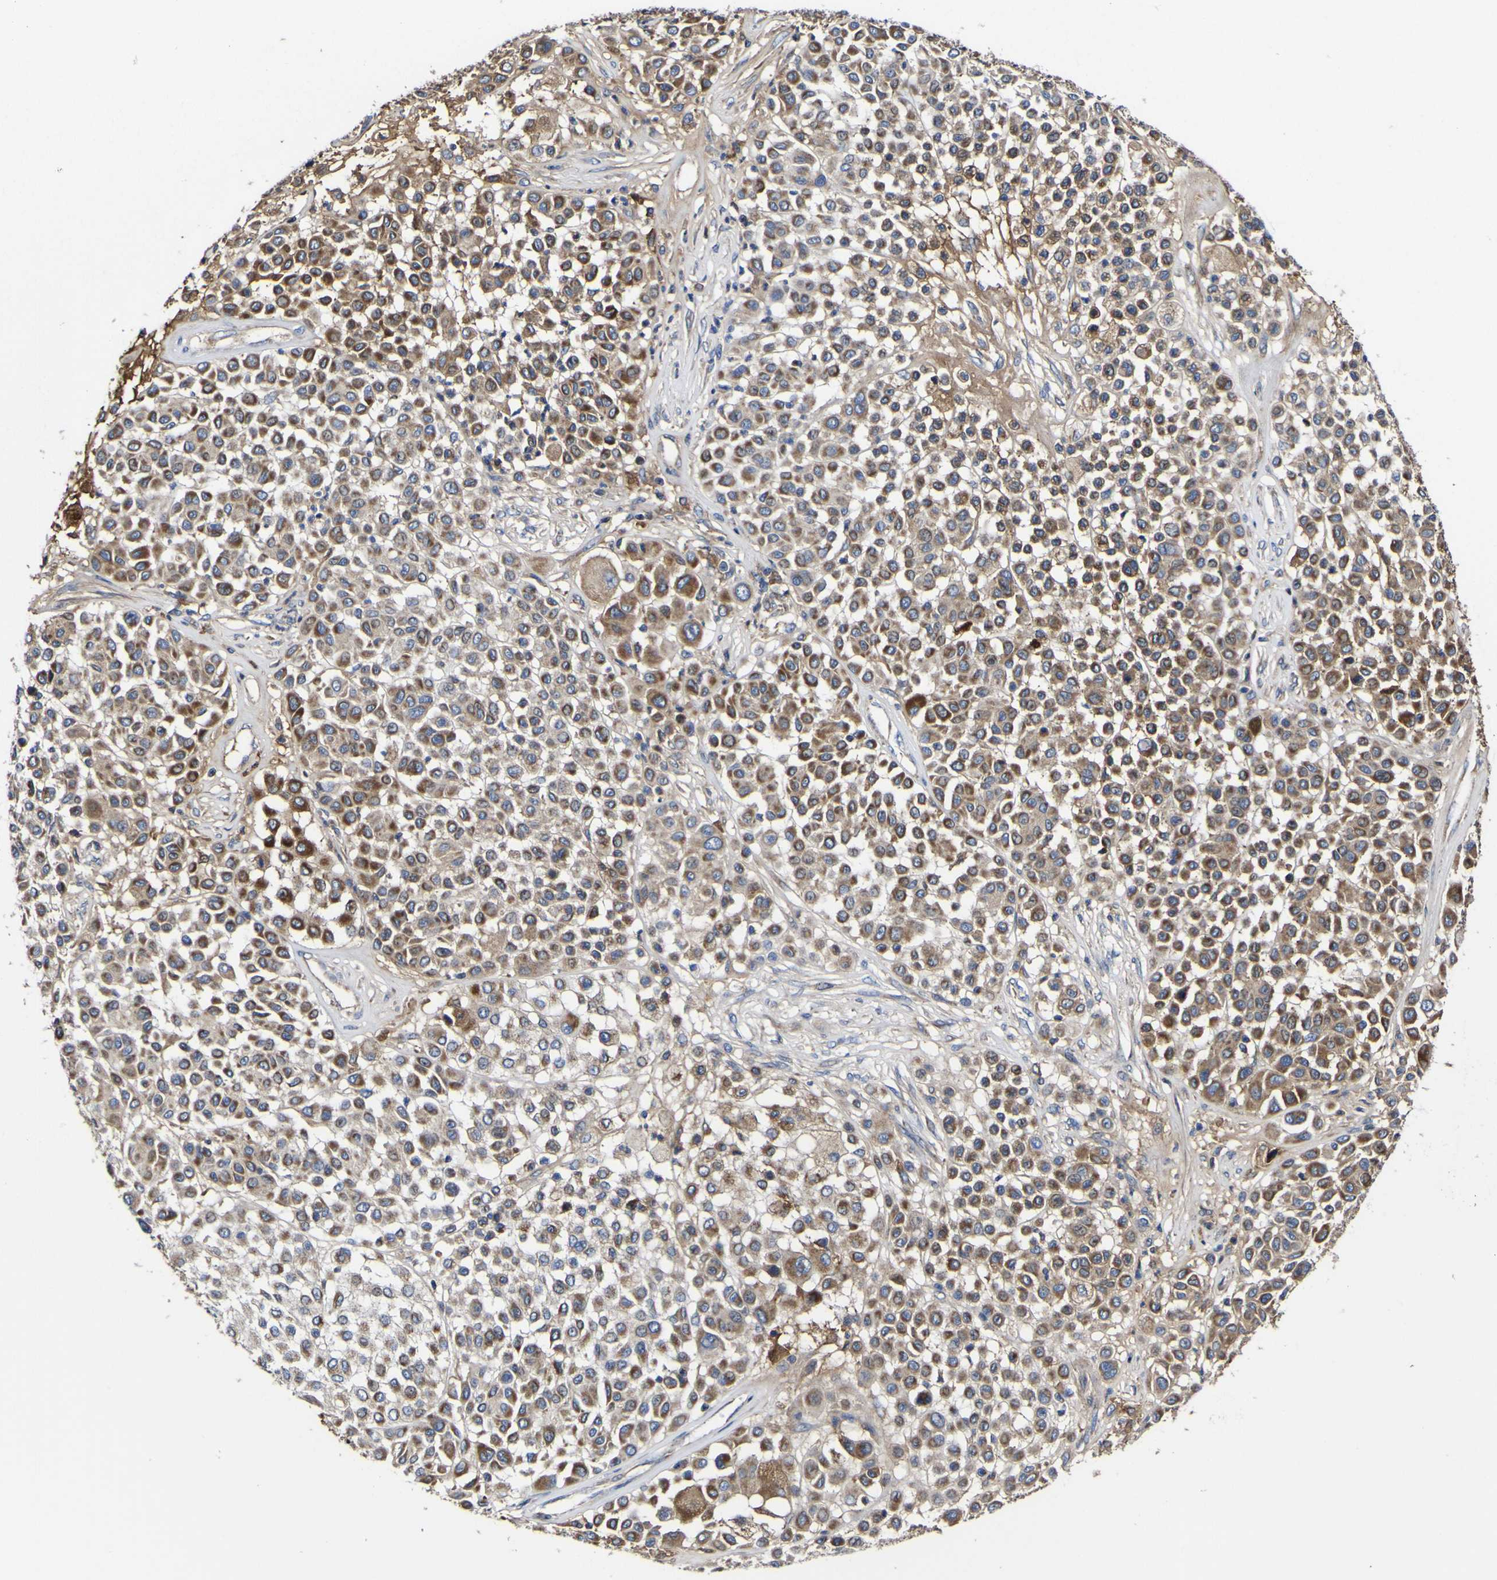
{"staining": {"intensity": "moderate", "quantity": ">75%", "location": "cytoplasmic/membranous"}, "tissue": "melanoma", "cell_type": "Tumor cells", "image_type": "cancer", "snomed": [{"axis": "morphology", "description": "Malignant melanoma, Metastatic site"}, {"axis": "topography", "description": "Soft tissue"}], "caption": "Immunohistochemistry (IHC) staining of malignant melanoma (metastatic site), which displays medium levels of moderate cytoplasmic/membranous staining in about >75% of tumor cells indicating moderate cytoplasmic/membranous protein expression. The staining was performed using DAB (3,3'-diaminobenzidine) (brown) for protein detection and nuclei were counterstained in hematoxylin (blue).", "gene": "CCDC90B", "patient": {"sex": "male", "age": 41}}